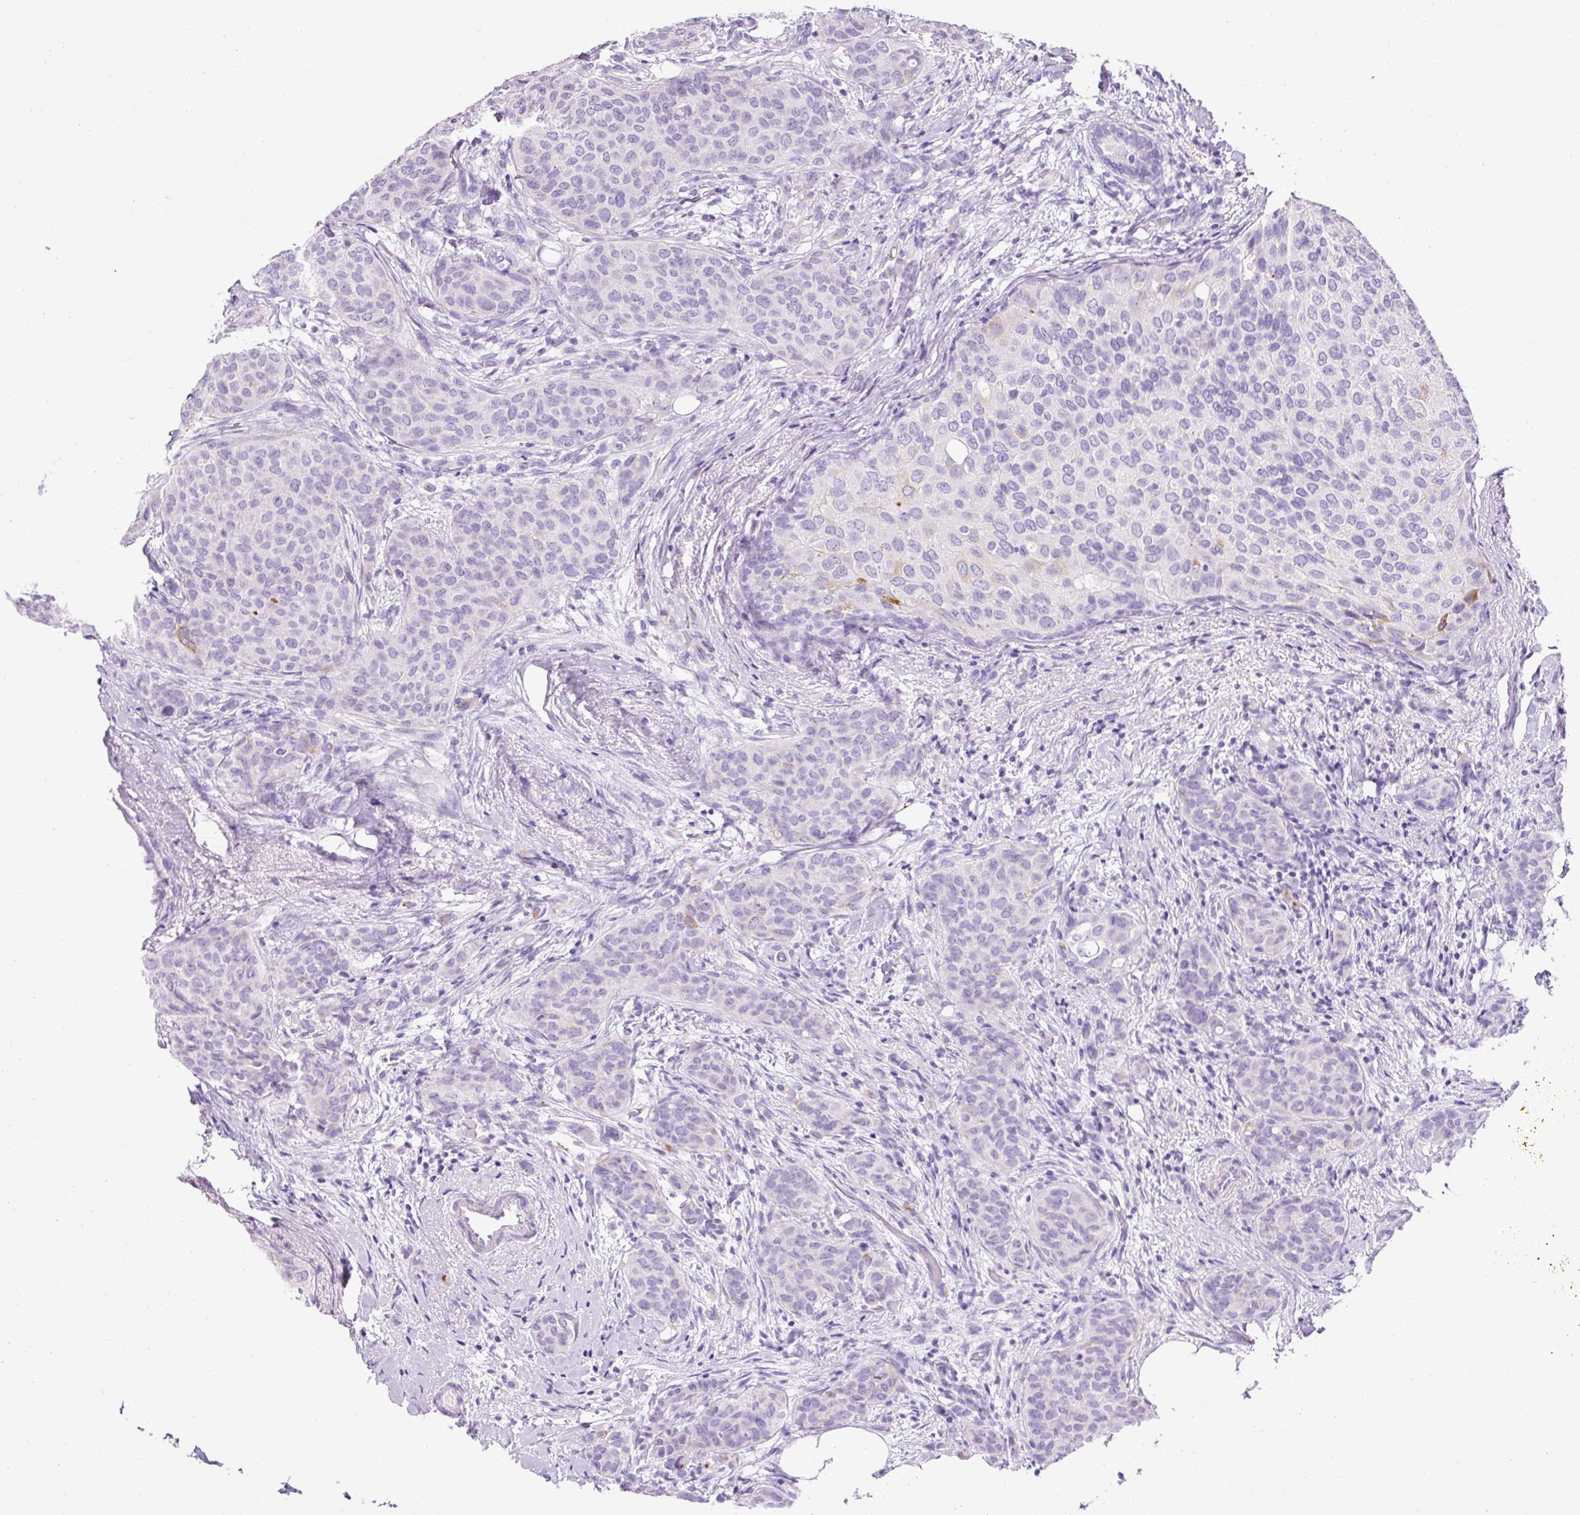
{"staining": {"intensity": "negative", "quantity": "none", "location": "none"}, "tissue": "breast cancer", "cell_type": "Tumor cells", "image_type": "cancer", "snomed": [{"axis": "morphology", "description": "Duct carcinoma"}, {"axis": "topography", "description": "Breast"}], "caption": "DAB immunohistochemical staining of breast cancer (invasive ductal carcinoma) shows no significant expression in tumor cells.", "gene": "C2CD4C", "patient": {"sex": "female", "age": 47}}